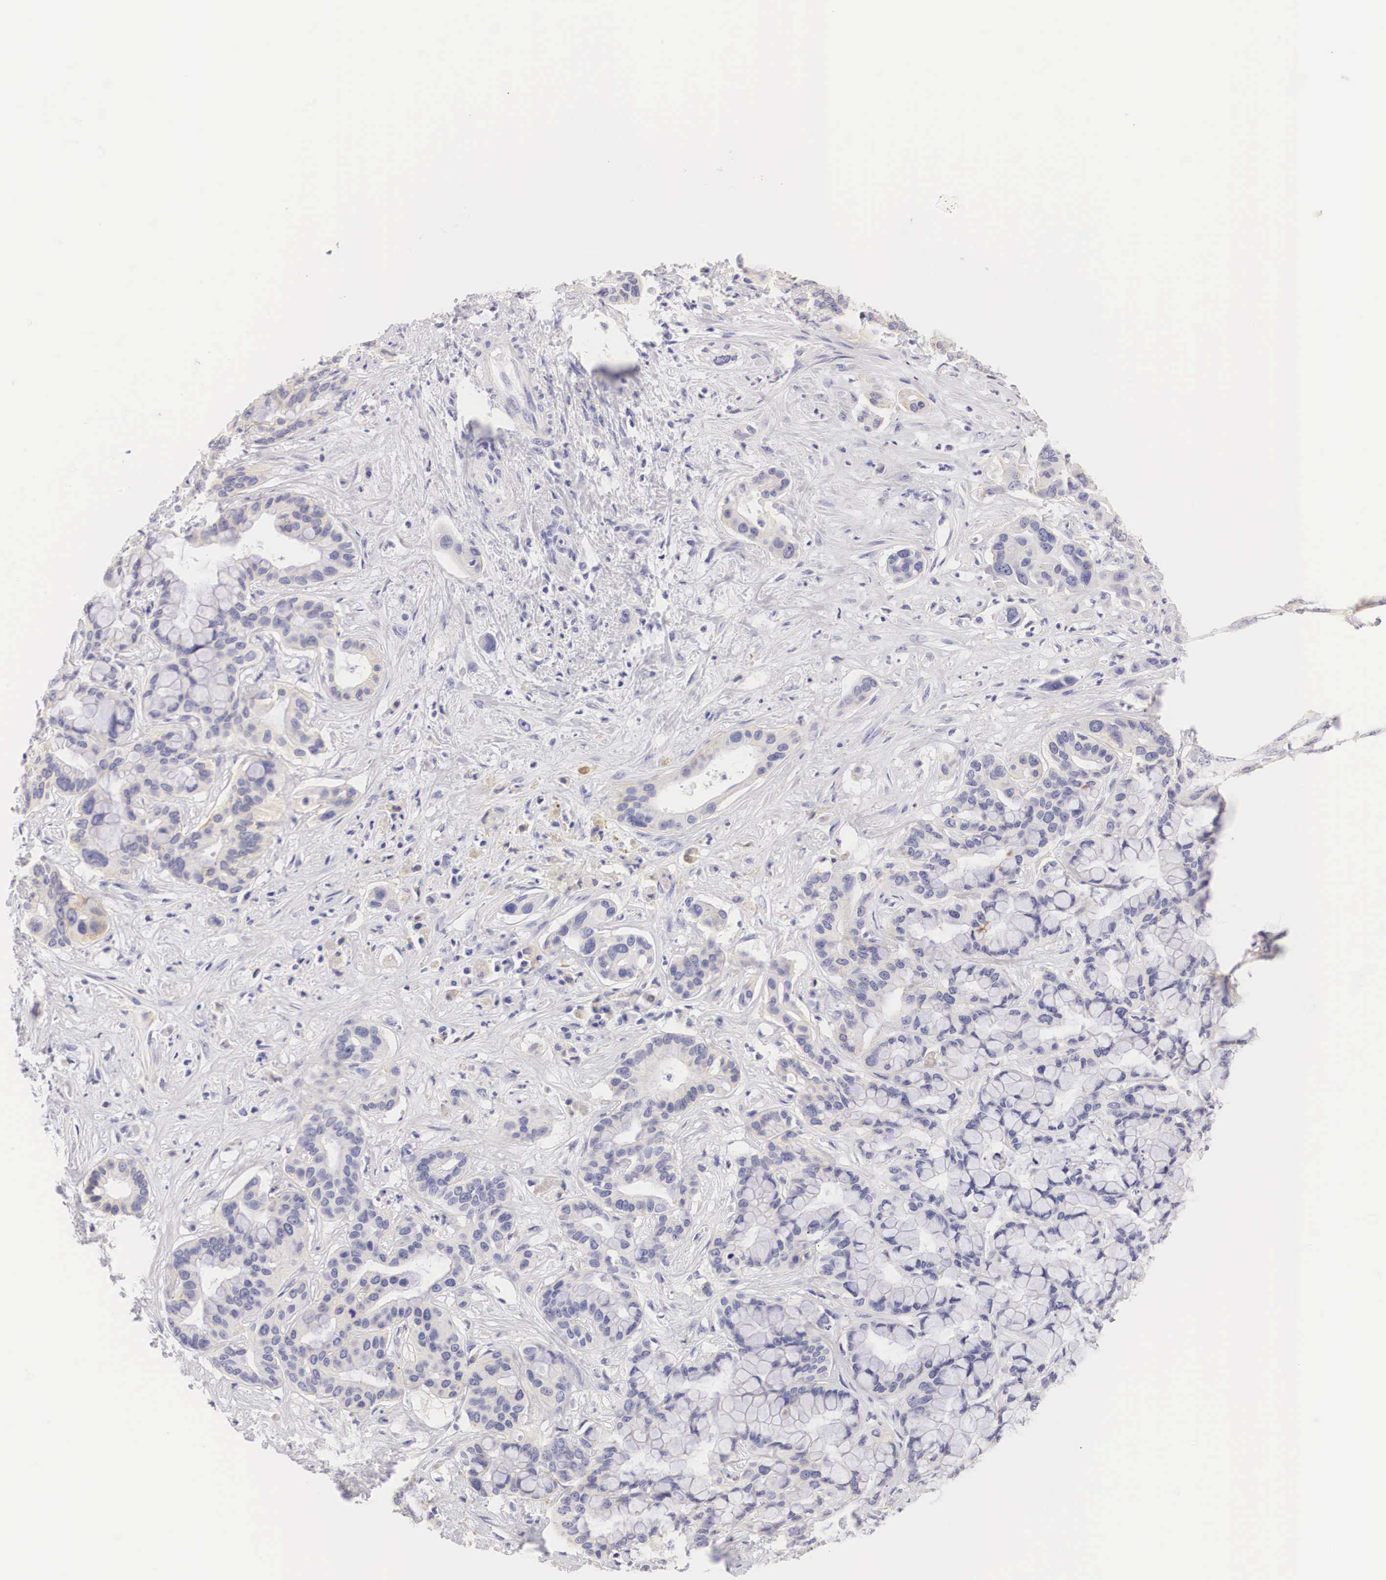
{"staining": {"intensity": "weak", "quantity": "<25%", "location": "cytoplasmic/membranous"}, "tissue": "liver cancer", "cell_type": "Tumor cells", "image_type": "cancer", "snomed": [{"axis": "morphology", "description": "Cholangiocarcinoma"}, {"axis": "topography", "description": "Liver"}], "caption": "IHC photomicrograph of neoplastic tissue: human liver cancer (cholangiocarcinoma) stained with DAB (3,3'-diaminobenzidine) exhibits no significant protein expression in tumor cells.", "gene": "ERBB2", "patient": {"sex": "female", "age": 65}}